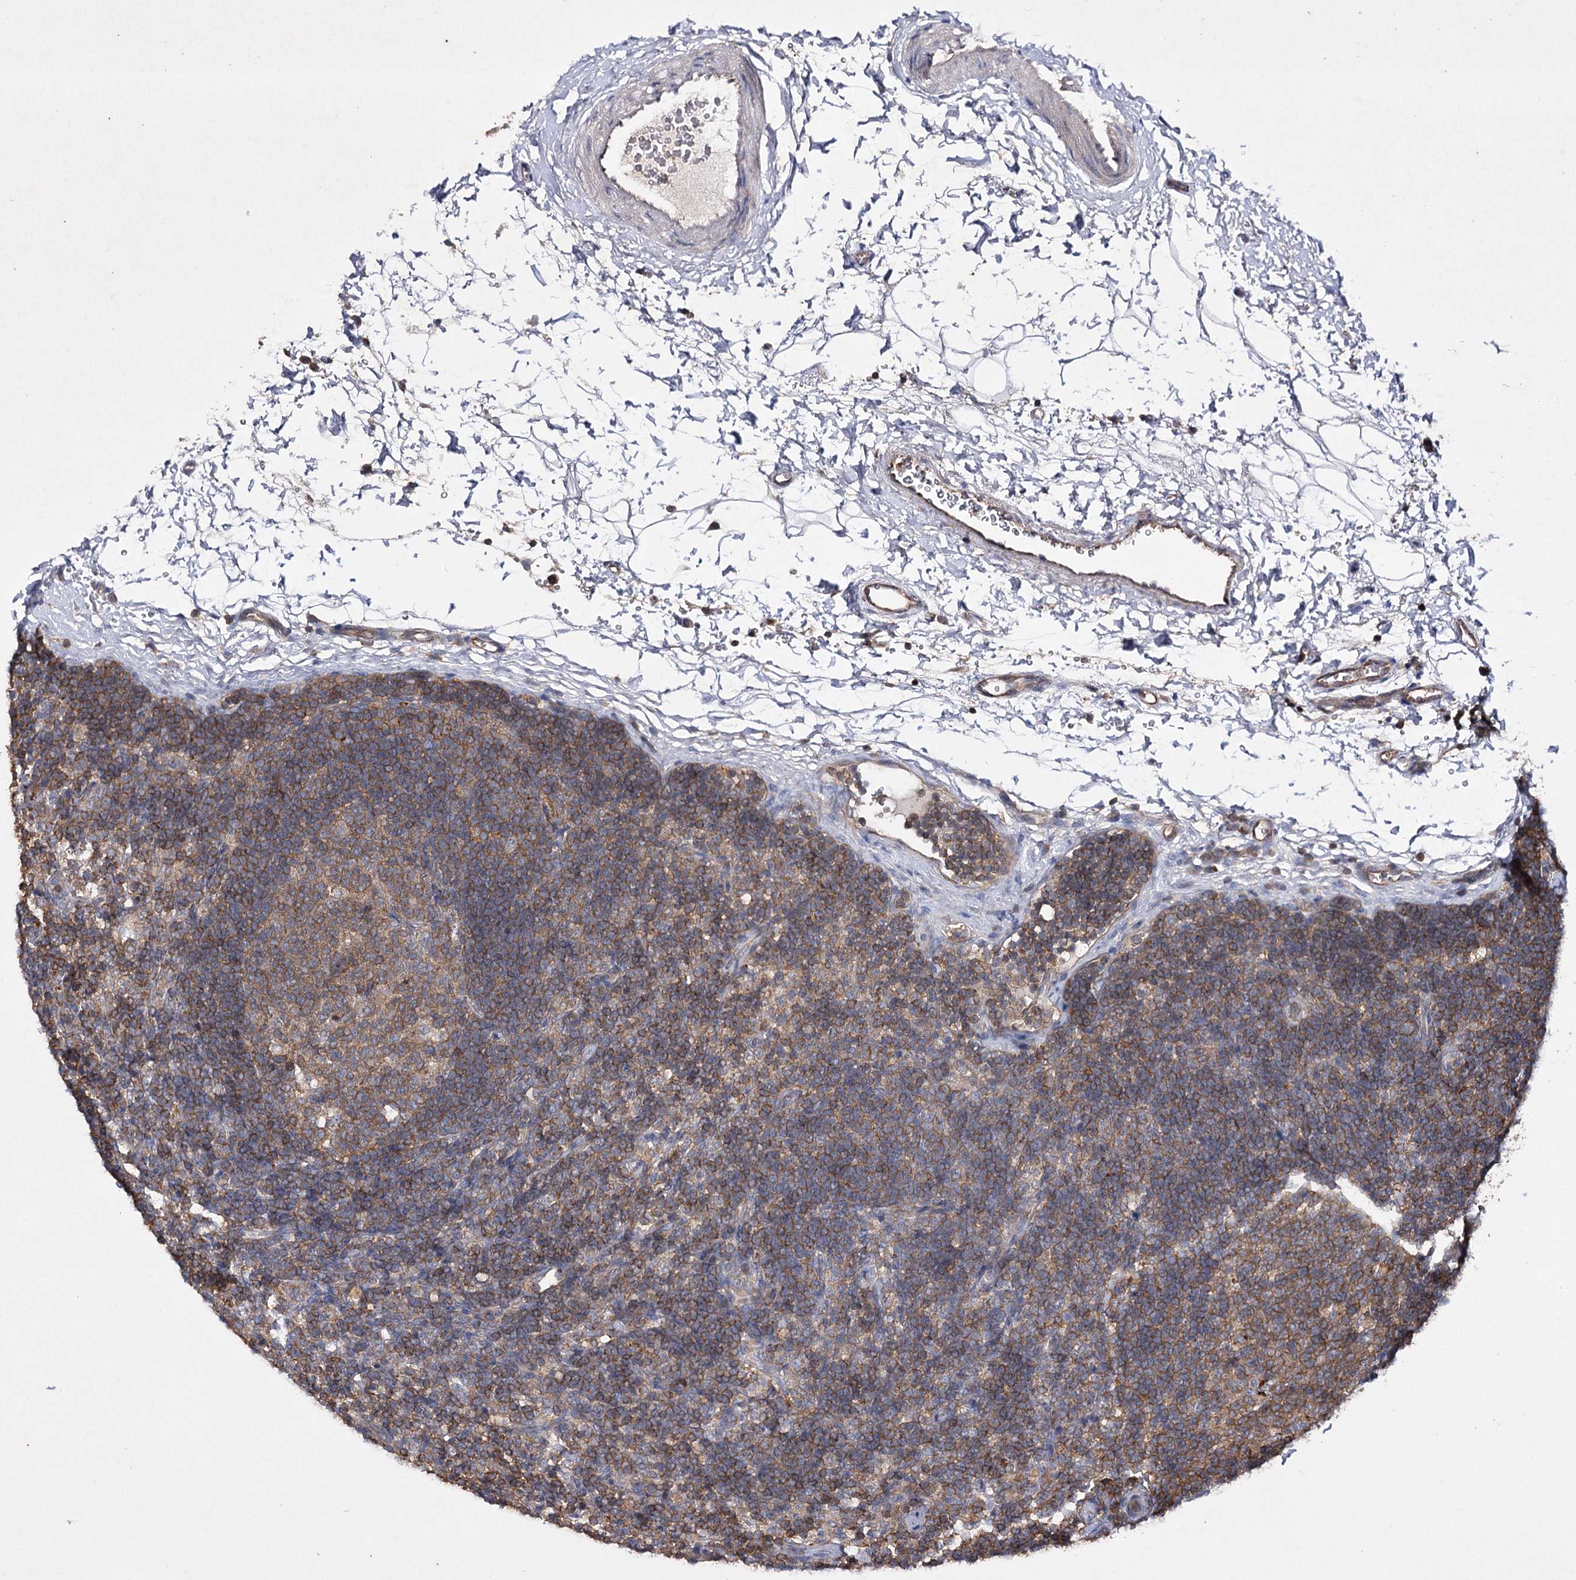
{"staining": {"intensity": "moderate", "quantity": "25%-75%", "location": "cytoplasmic/membranous"}, "tissue": "lymph node", "cell_type": "Germinal center cells", "image_type": "normal", "snomed": [{"axis": "morphology", "description": "Normal tissue, NOS"}, {"axis": "topography", "description": "Lymph node"}], "caption": "A brown stain labels moderate cytoplasmic/membranous expression of a protein in germinal center cells of unremarkable lymph node. (DAB IHC with brightfield microscopy, high magnification).", "gene": "BCR", "patient": {"sex": "female", "age": 22}}